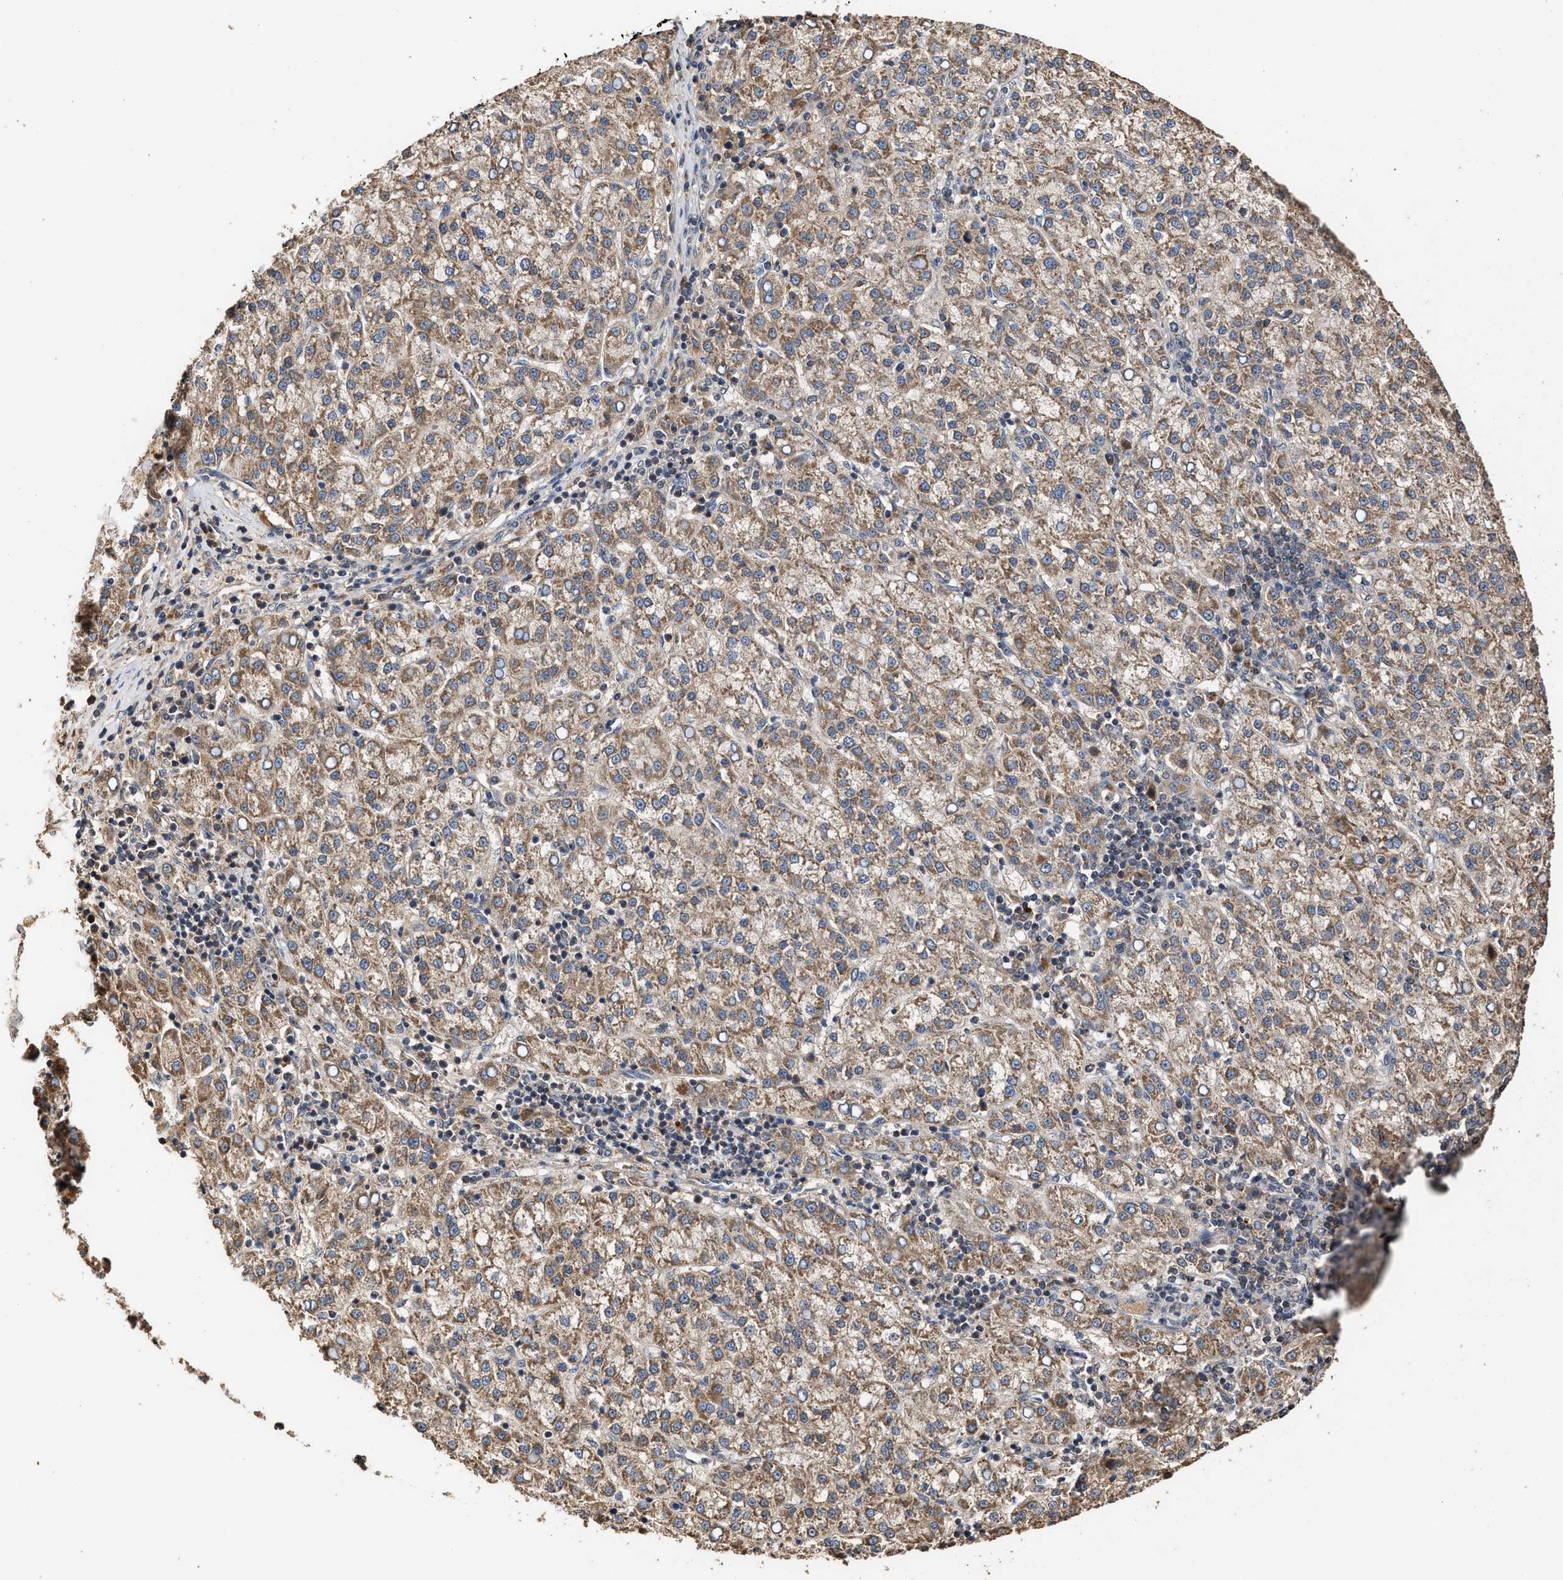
{"staining": {"intensity": "moderate", "quantity": ">75%", "location": "cytoplasmic/membranous"}, "tissue": "liver cancer", "cell_type": "Tumor cells", "image_type": "cancer", "snomed": [{"axis": "morphology", "description": "Carcinoma, Hepatocellular, NOS"}, {"axis": "topography", "description": "Liver"}], "caption": "Immunohistochemistry (IHC) photomicrograph of neoplastic tissue: human hepatocellular carcinoma (liver) stained using immunohistochemistry demonstrates medium levels of moderate protein expression localized specifically in the cytoplasmic/membranous of tumor cells, appearing as a cytoplasmic/membranous brown color.", "gene": "ZNHIT6", "patient": {"sex": "female", "age": 58}}